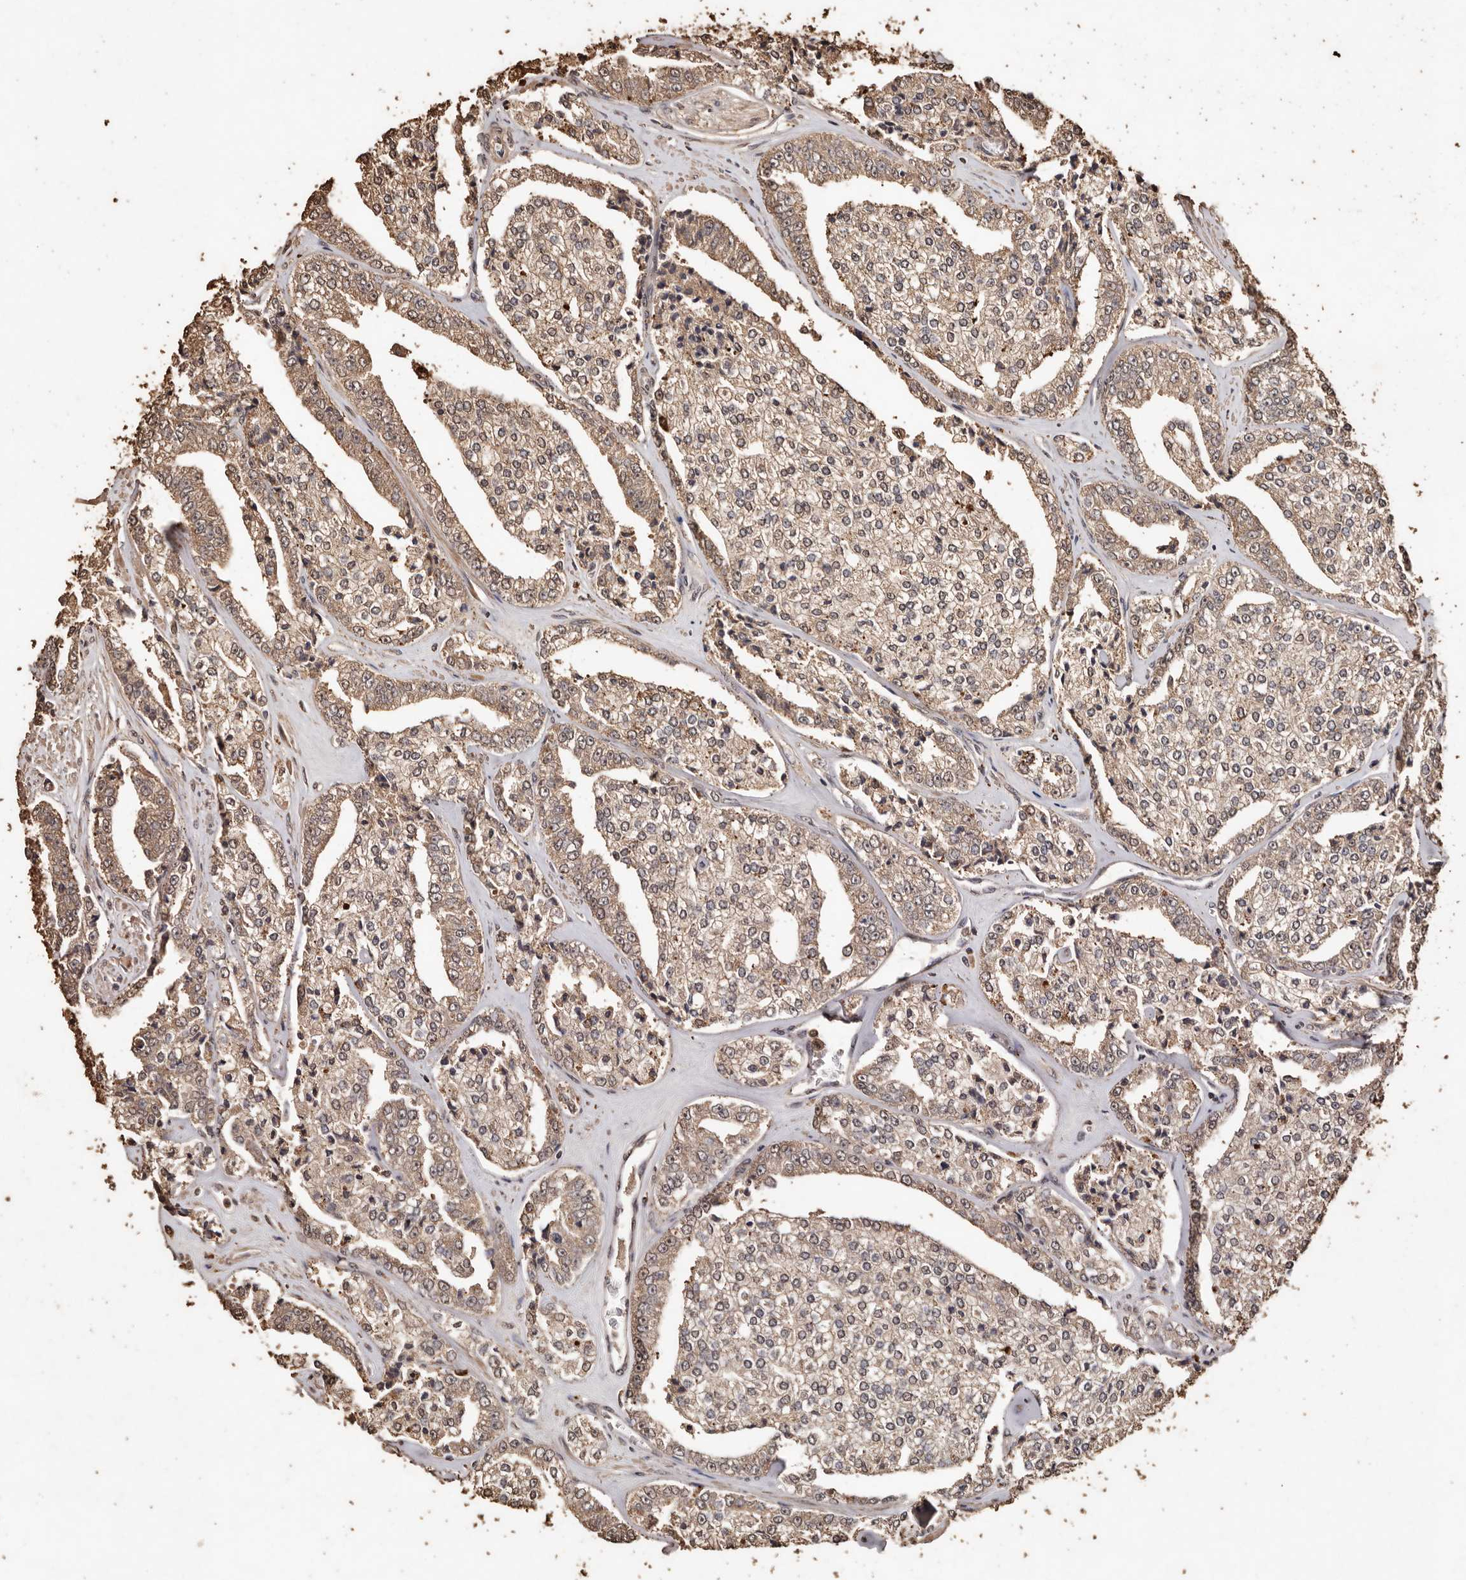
{"staining": {"intensity": "weak", "quantity": ">75%", "location": "cytoplasmic/membranous,nuclear"}, "tissue": "prostate cancer", "cell_type": "Tumor cells", "image_type": "cancer", "snomed": [{"axis": "morphology", "description": "Adenocarcinoma, High grade"}, {"axis": "topography", "description": "Prostate"}], "caption": "Immunohistochemistry (IHC) photomicrograph of neoplastic tissue: human prostate high-grade adenocarcinoma stained using IHC exhibits low levels of weak protein expression localized specifically in the cytoplasmic/membranous and nuclear of tumor cells, appearing as a cytoplasmic/membranous and nuclear brown color.", "gene": "PKDCC", "patient": {"sex": "male", "age": 71}}